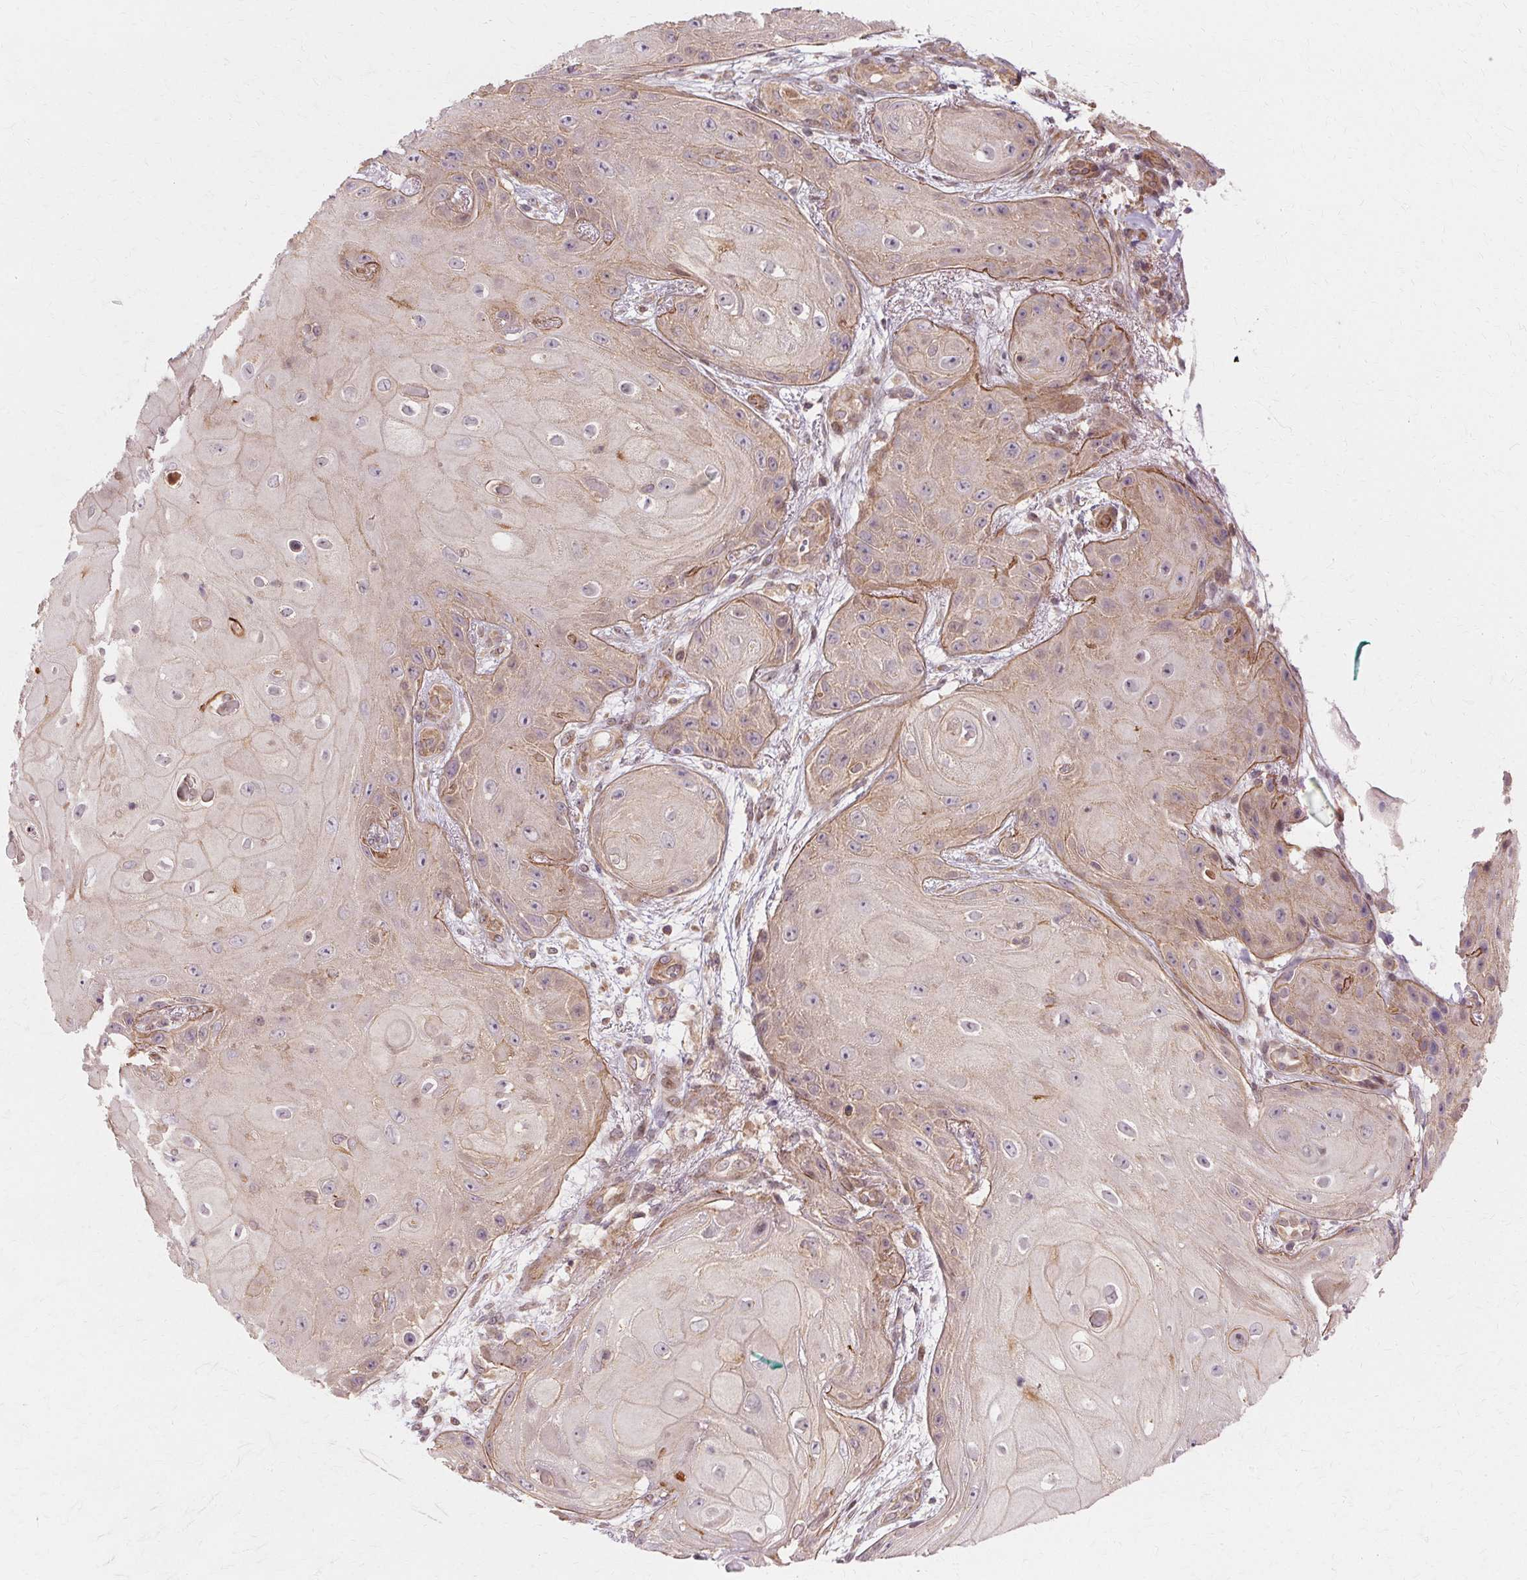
{"staining": {"intensity": "weak", "quantity": "25%-75%", "location": "cytoplasmic/membranous"}, "tissue": "skin cancer", "cell_type": "Tumor cells", "image_type": "cancer", "snomed": [{"axis": "morphology", "description": "Squamous cell carcinoma, NOS"}, {"axis": "topography", "description": "Skin"}], "caption": "Skin squamous cell carcinoma stained with a protein marker demonstrates weak staining in tumor cells.", "gene": "USP8", "patient": {"sex": "male", "age": 62}}